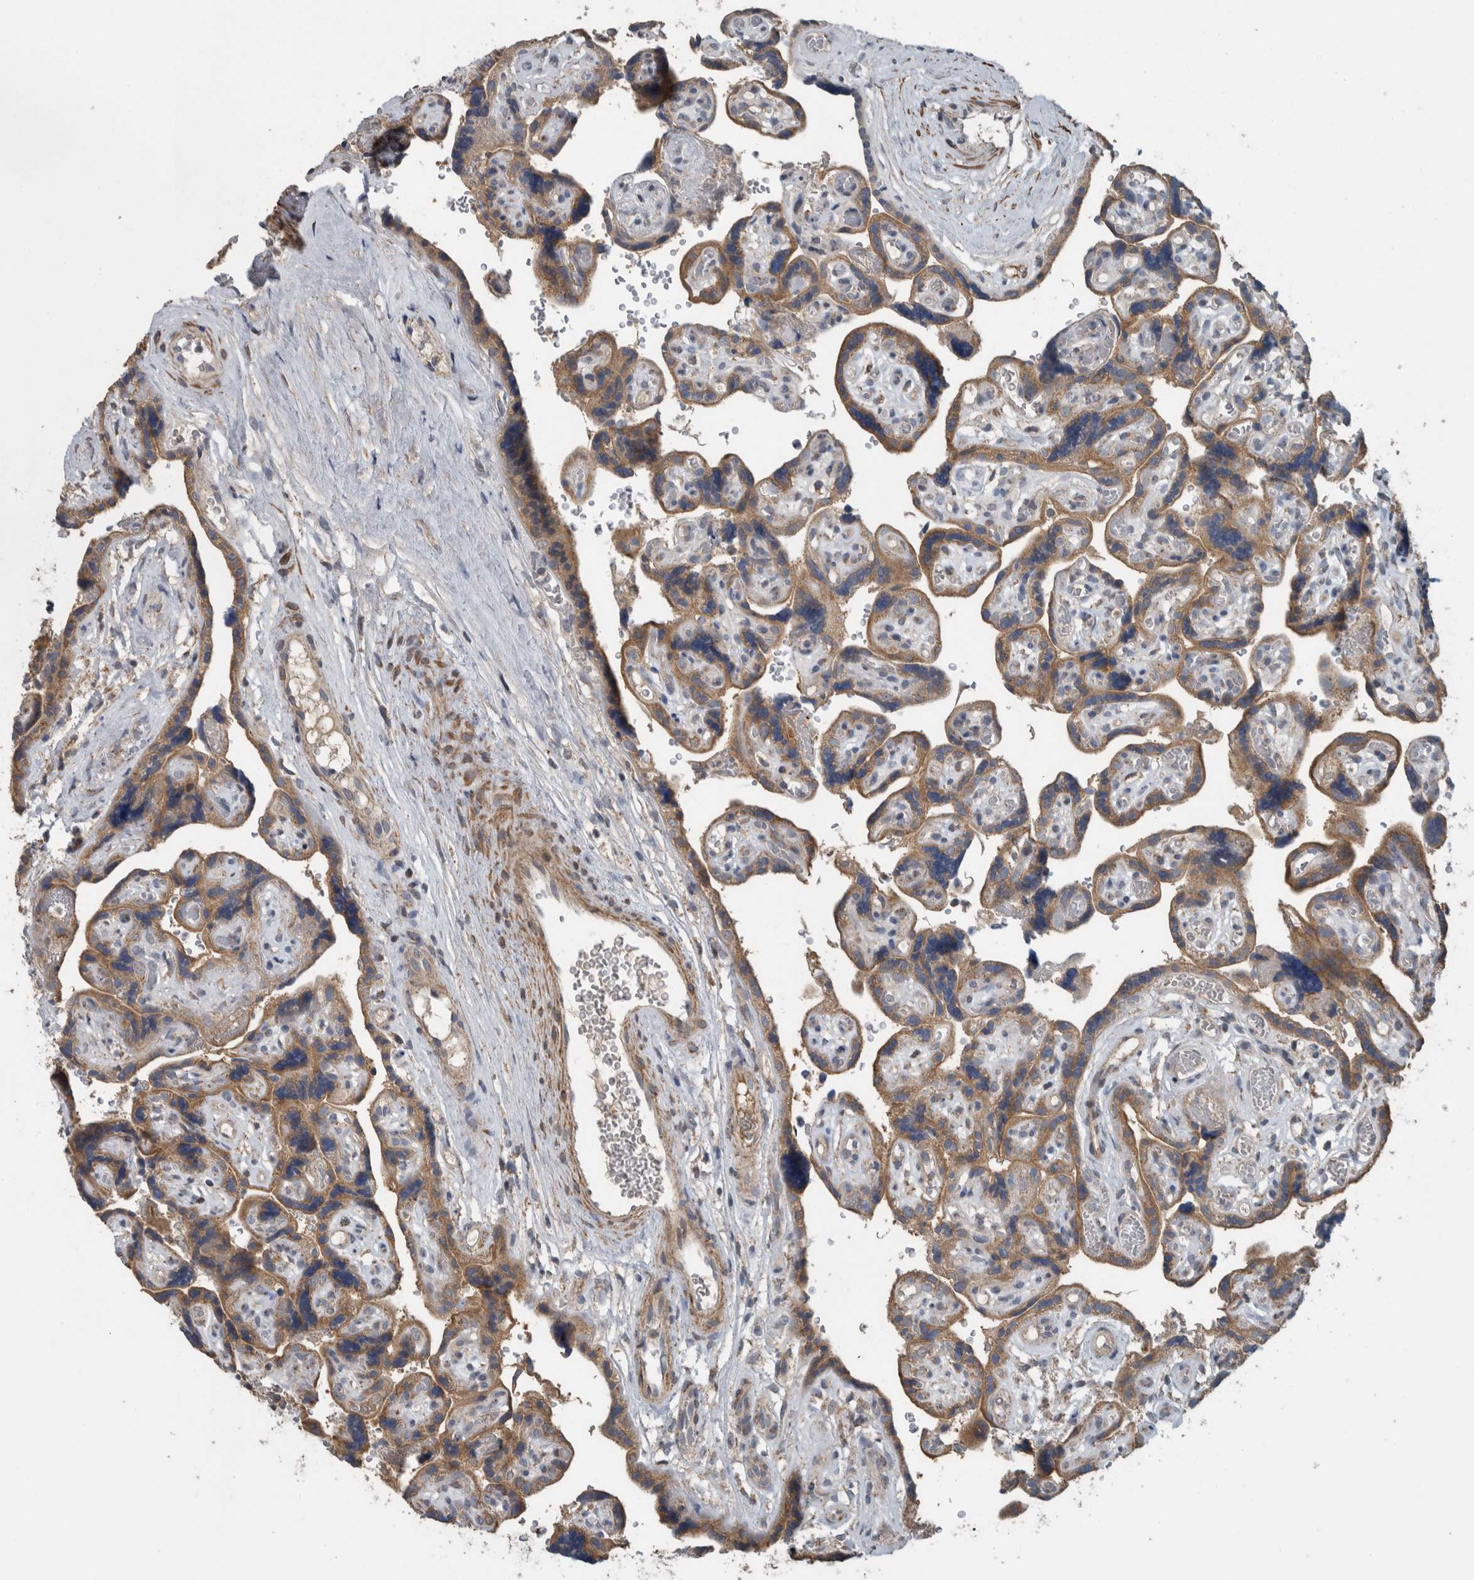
{"staining": {"intensity": "moderate", "quantity": "<25%", "location": "cytoplasmic/membranous"}, "tissue": "placenta", "cell_type": "Decidual cells", "image_type": "normal", "snomed": [{"axis": "morphology", "description": "Normal tissue, NOS"}, {"axis": "topography", "description": "Placenta"}], "caption": "IHC of normal human placenta reveals low levels of moderate cytoplasmic/membranous positivity in approximately <25% of decidual cells.", "gene": "ARMC1", "patient": {"sex": "female", "age": 30}}